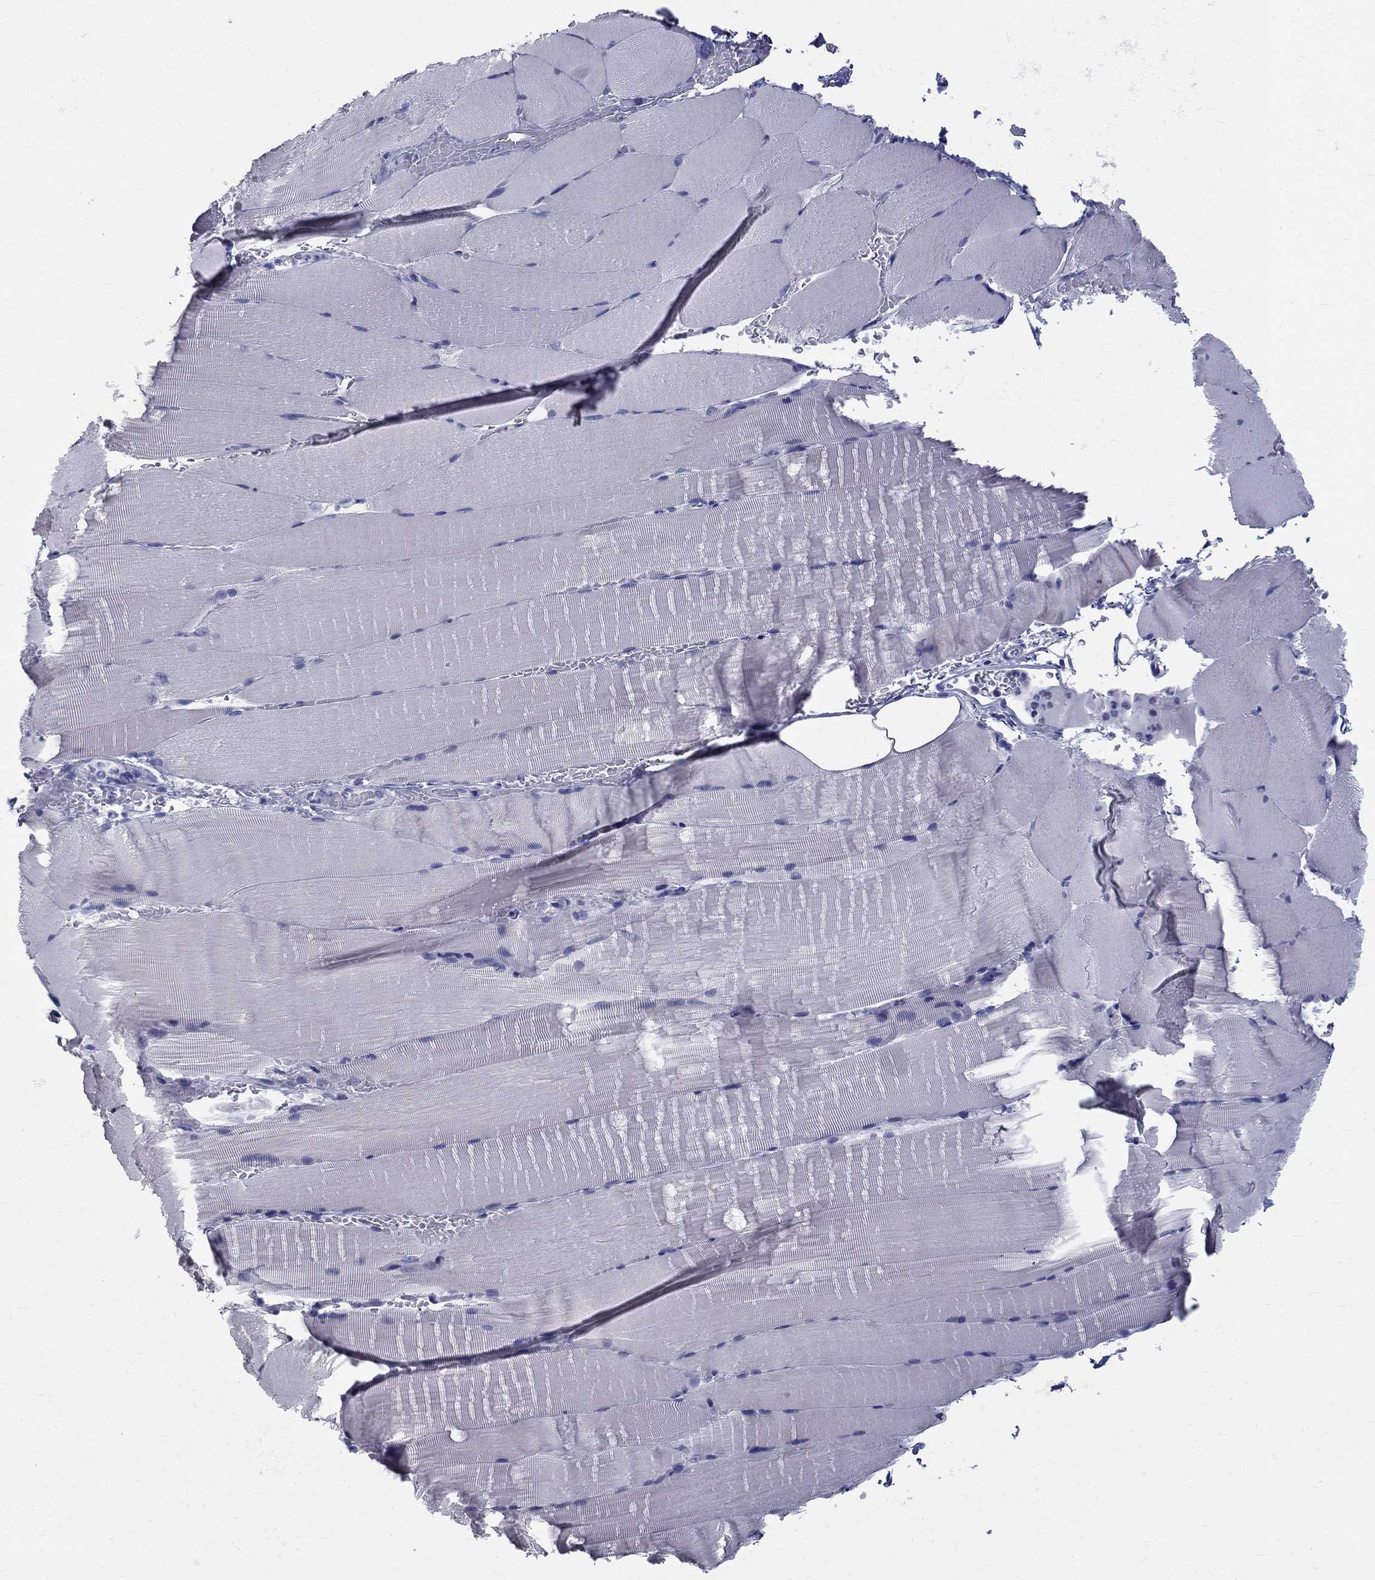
{"staining": {"intensity": "negative", "quantity": "none", "location": "none"}, "tissue": "skeletal muscle", "cell_type": "Myocytes", "image_type": "normal", "snomed": [{"axis": "morphology", "description": "Normal tissue, NOS"}, {"axis": "topography", "description": "Skeletal muscle"}], "caption": "This is an immunohistochemistry micrograph of normal skeletal muscle. There is no positivity in myocytes.", "gene": "TGM4", "patient": {"sex": "female", "age": 37}}